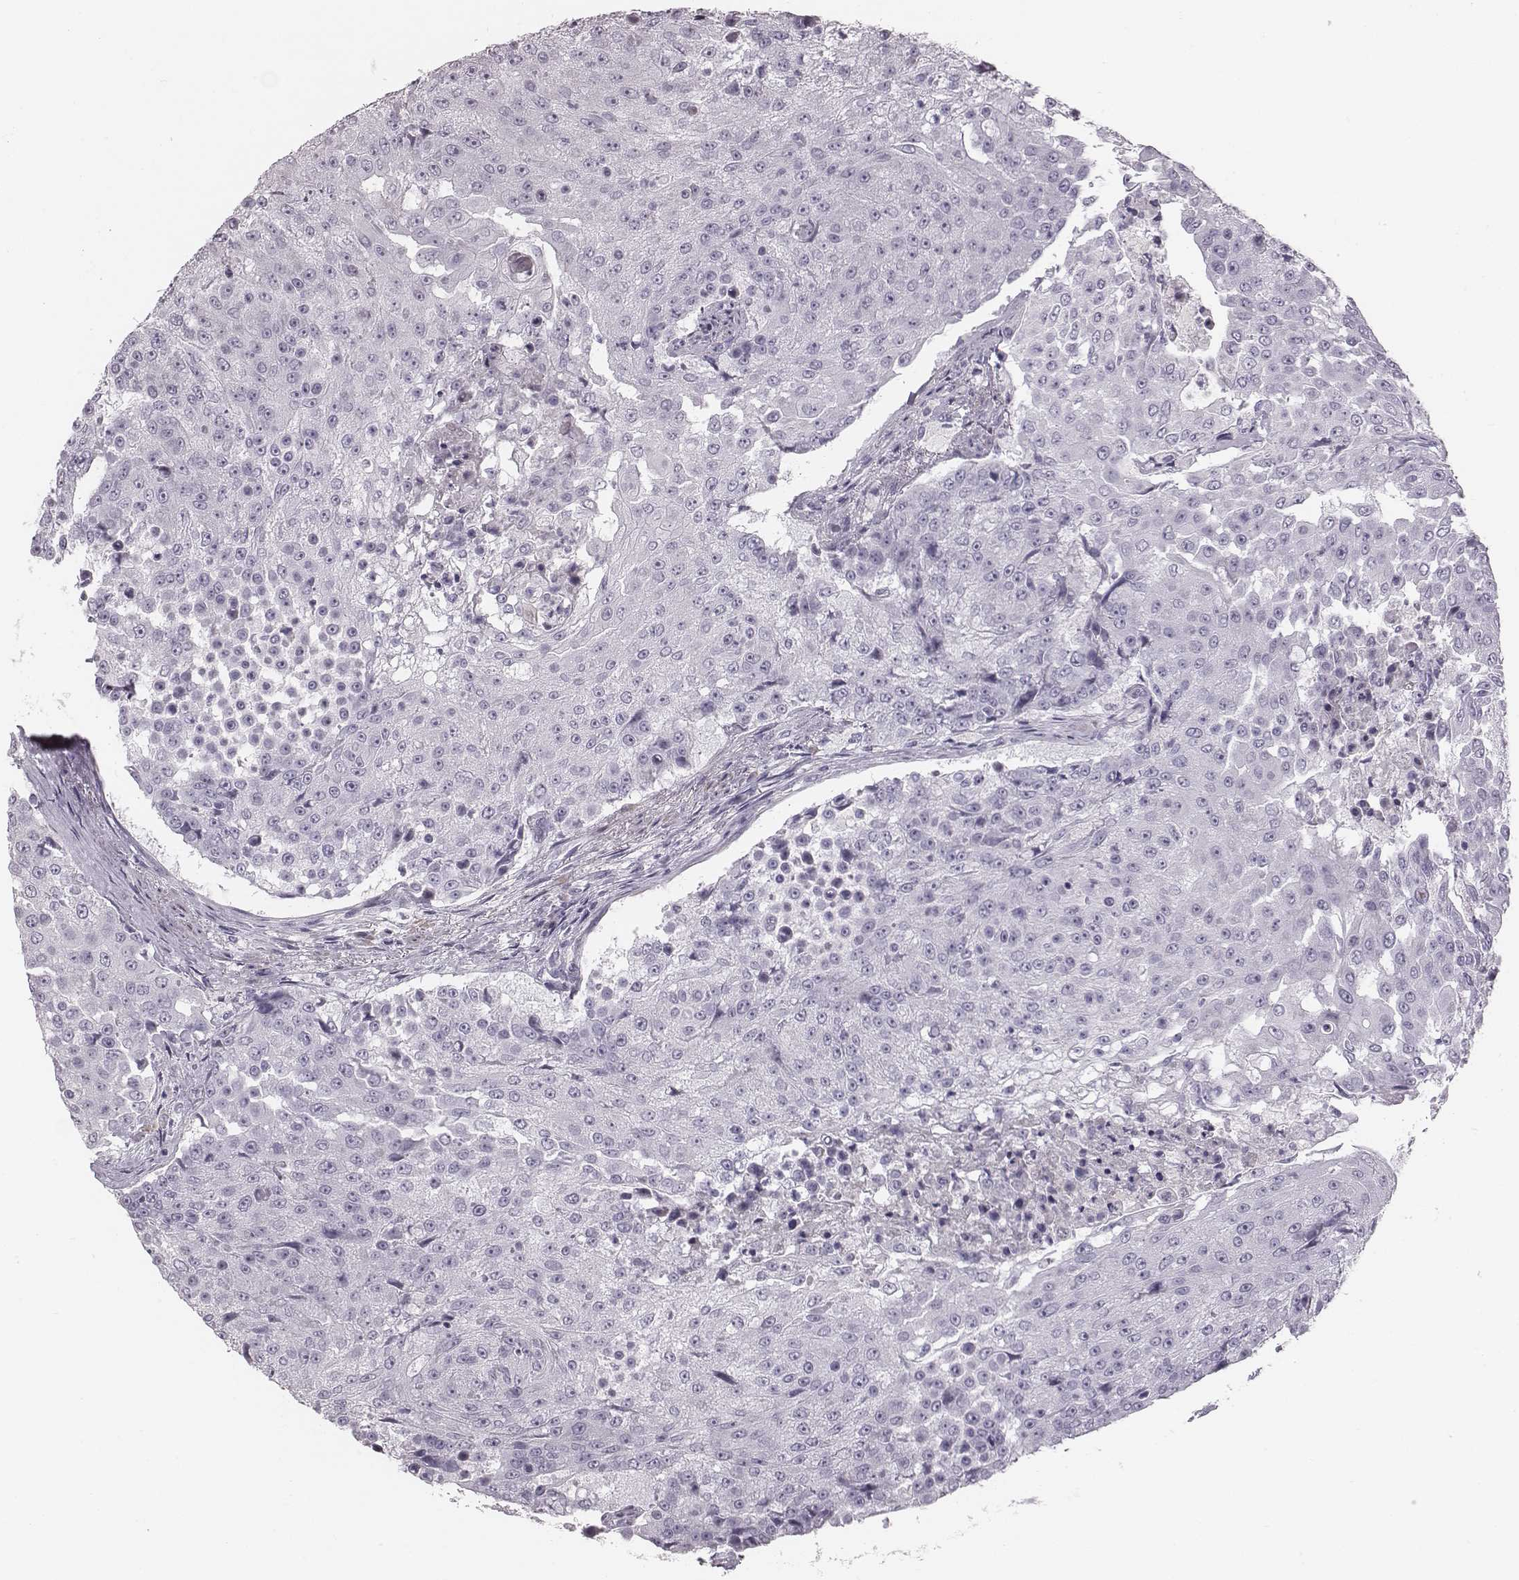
{"staining": {"intensity": "negative", "quantity": "none", "location": "none"}, "tissue": "urothelial cancer", "cell_type": "Tumor cells", "image_type": "cancer", "snomed": [{"axis": "morphology", "description": "Urothelial carcinoma, High grade"}, {"axis": "topography", "description": "Urinary bladder"}], "caption": "An immunohistochemistry (IHC) photomicrograph of high-grade urothelial carcinoma is shown. There is no staining in tumor cells of high-grade urothelial carcinoma.", "gene": "CRISP1", "patient": {"sex": "female", "age": 63}}